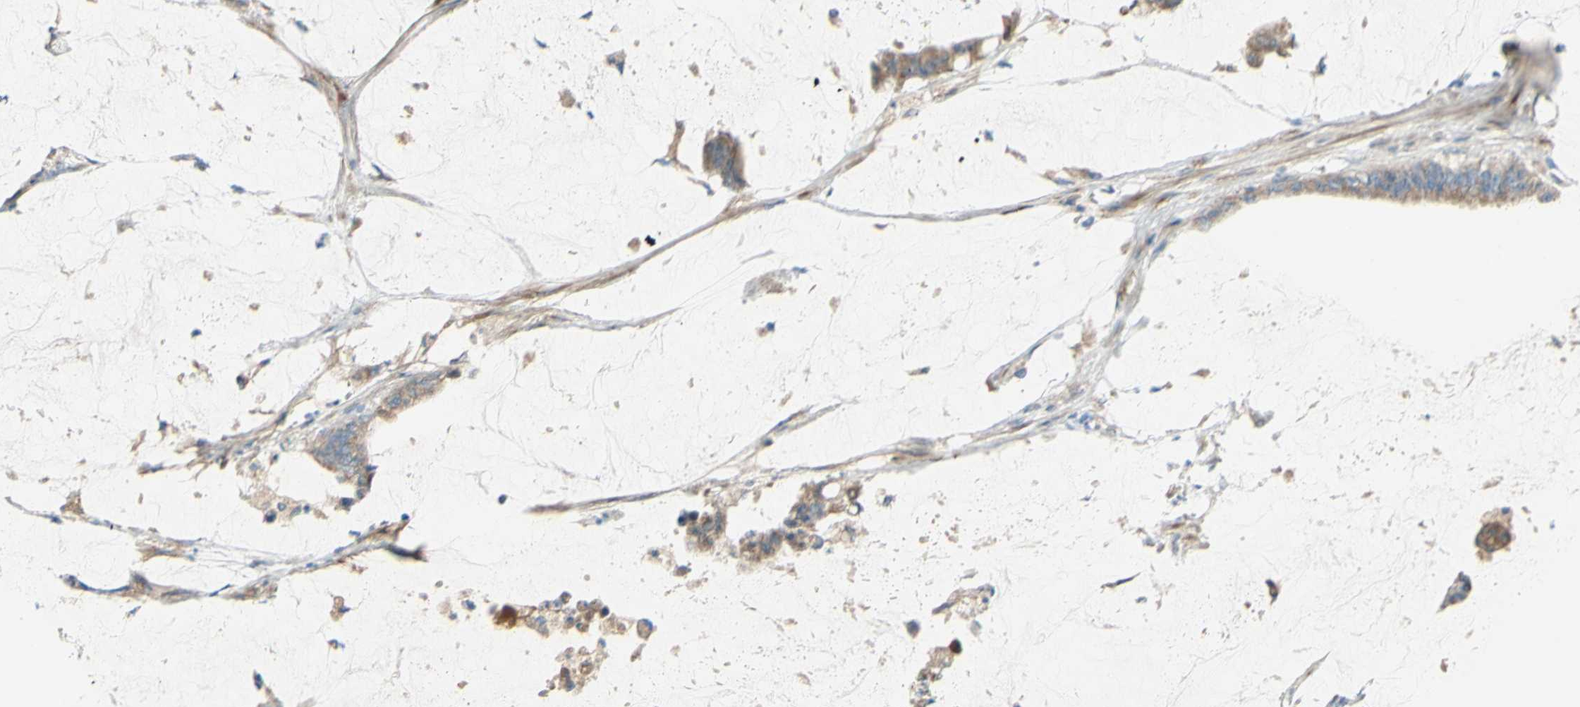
{"staining": {"intensity": "moderate", "quantity": ">75%", "location": "cytoplasmic/membranous"}, "tissue": "colorectal cancer", "cell_type": "Tumor cells", "image_type": "cancer", "snomed": [{"axis": "morphology", "description": "Adenocarcinoma, NOS"}, {"axis": "topography", "description": "Rectum"}], "caption": "DAB immunohistochemical staining of human colorectal cancer (adenocarcinoma) reveals moderate cytoplasmic/membranous protein positivity in about >75% of tumor cells.", "gene": "DKK3", "patient": {"sex": "female", "age": 66}}